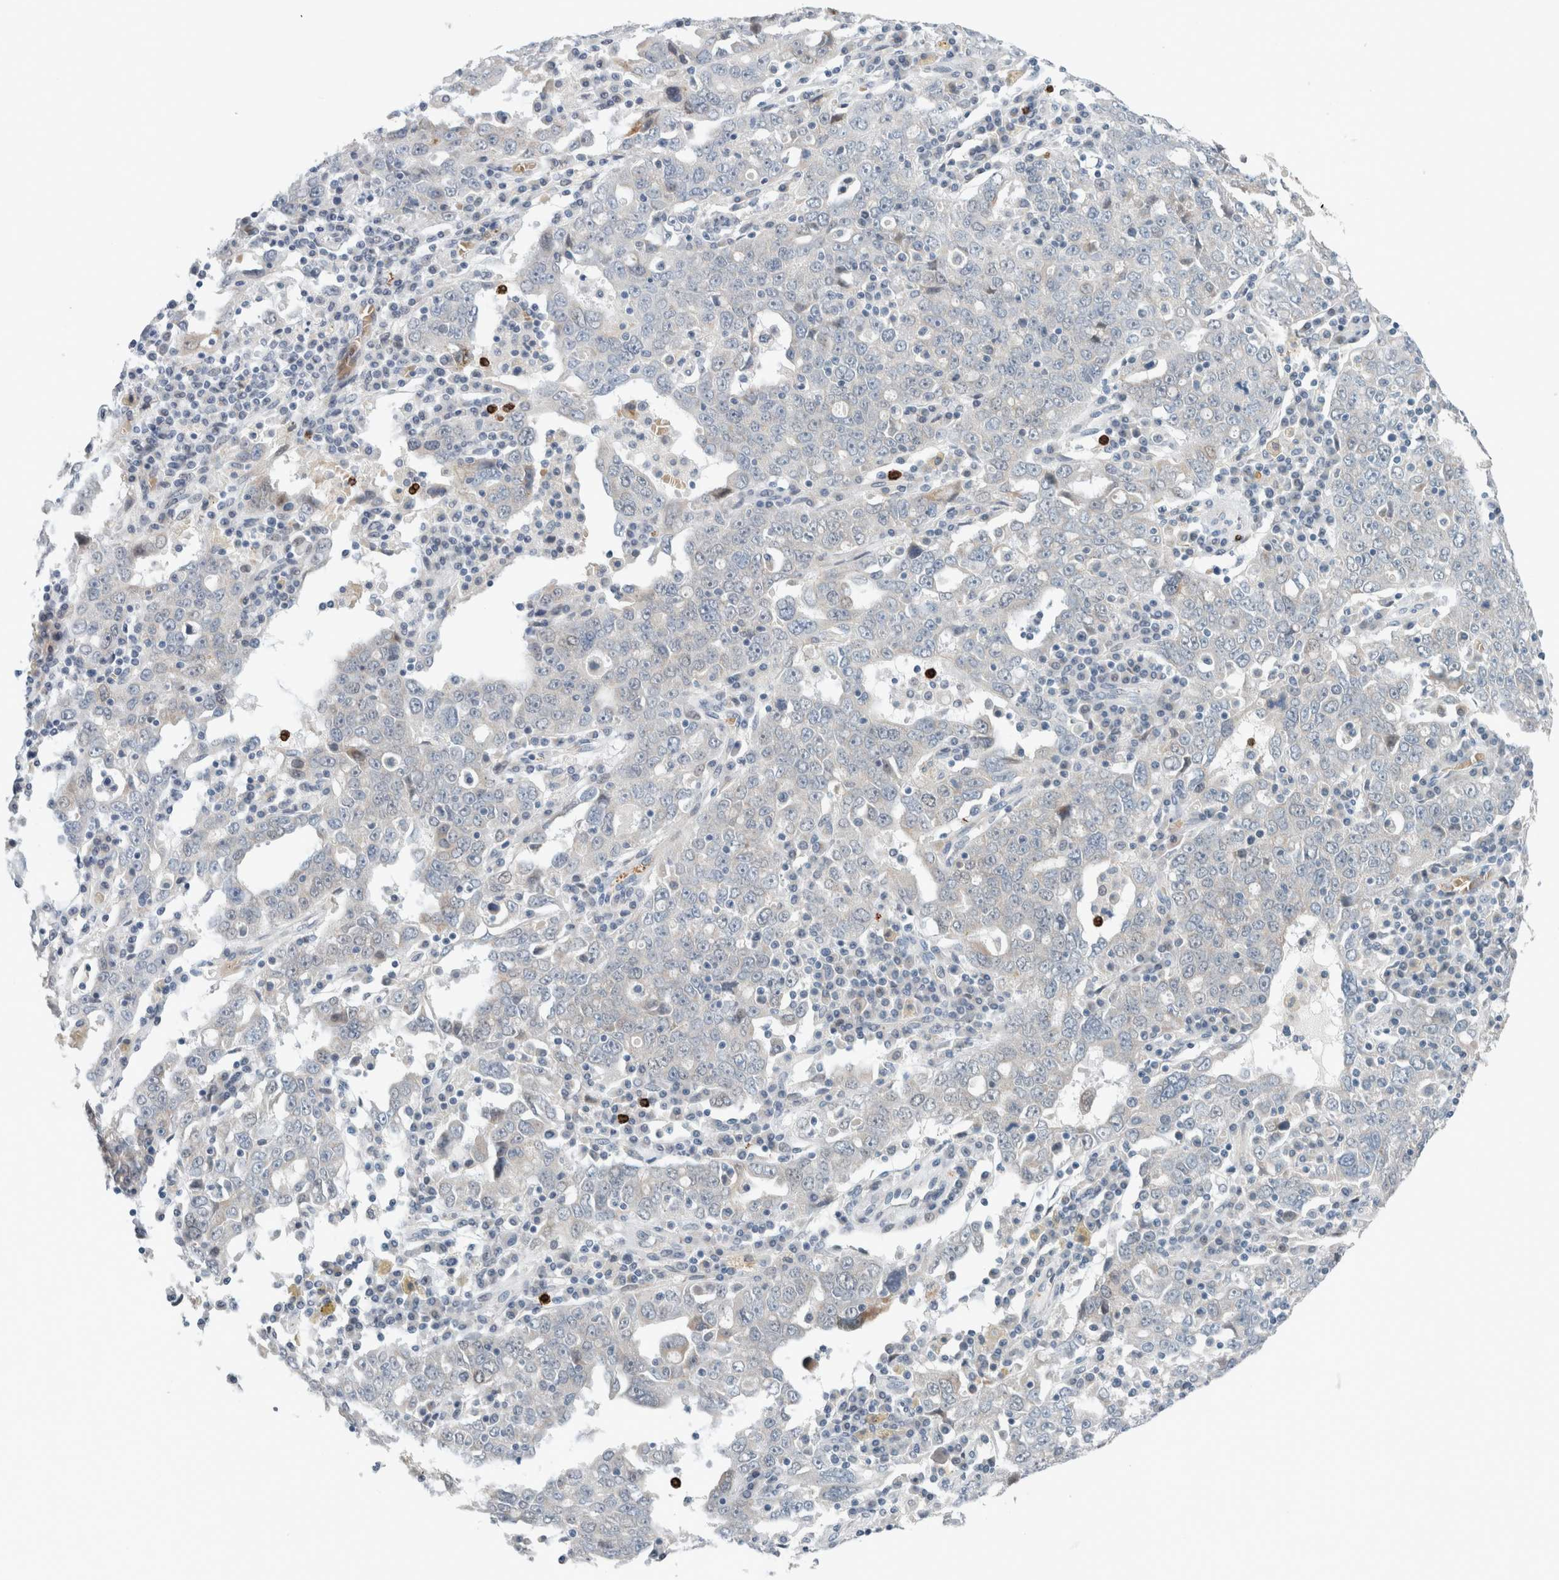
{"staining": {"intensity": "negative", "quantity": "none", "location": "none"}, "tissue": "ovarian cancer", "cell_type": "Tumor cells", "image_type": "cancer", "snomed": [{"axis": "morphology", "description": "Carcinoma, endometroid"}, {"axis": "topography", "description": "Ovary"}], "caption": "Photomicrograph shows no significant protein positivity in tumor cells of ovarian cancer (endometroid carcinoma).", "gene": "CRAT", "patient": {"sex": "female", "age": 62}}